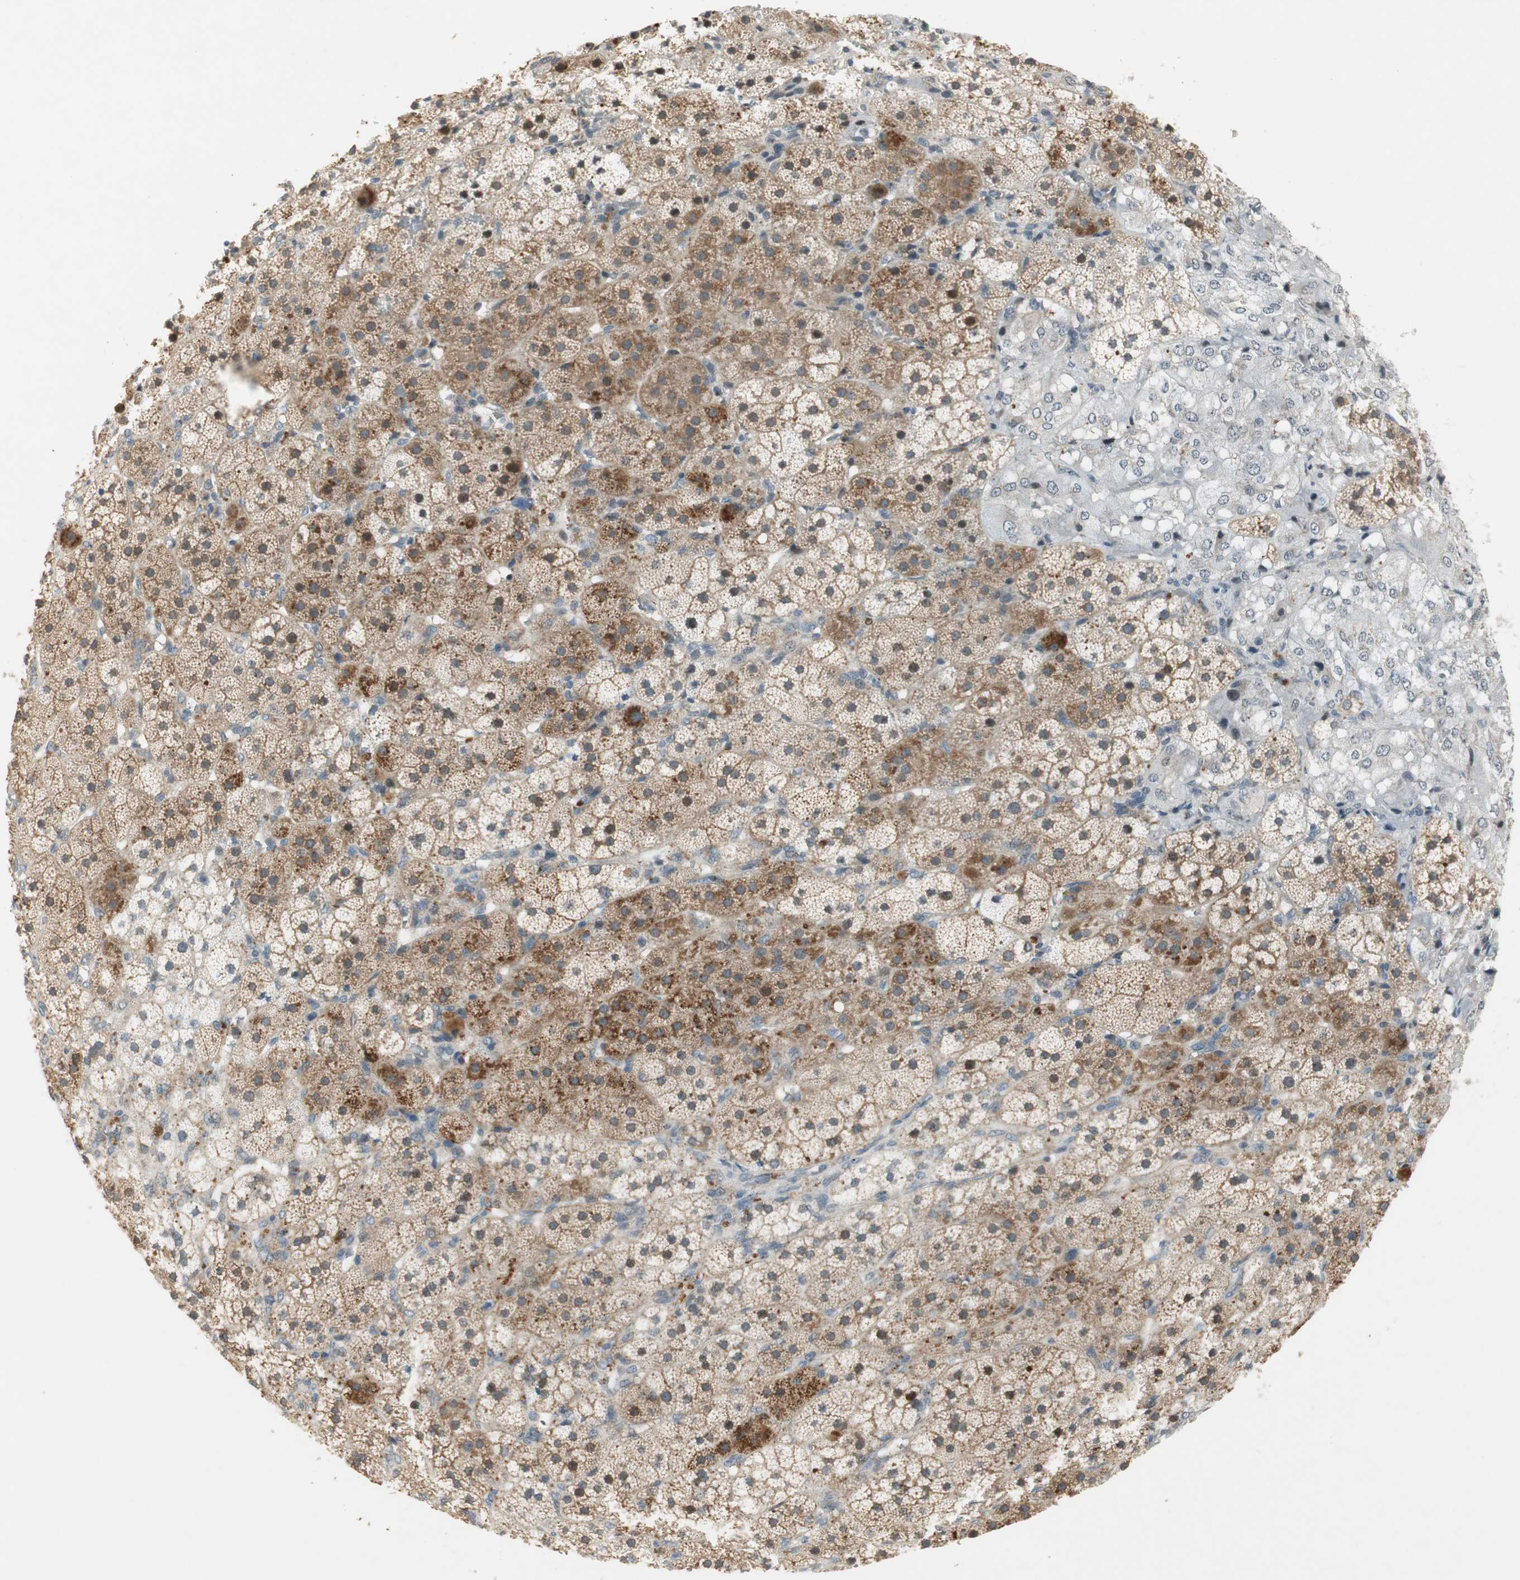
{"staining": {"intensity": "strong", "quantity": "25%-75%", "location": "cytoplasmic/membranous,nuclear"}, "tissue": "adrenal gland", "cell_type": "Glandular cells", "image_type": "normal", "snomed": [{"axis": "morphology", "description": "Normal tissue, NOS"}, {"axis": "topography", "description": "Adrenal gland"}], "caption": "Glandular cells exhibit high levels of strong cytoplasmic/membranous,nuclear expression in approximately 25%-75% of cells in unremarkable human adrenal gland. The protein of interest is stained brown, and the nuclei are stained in blue (DAB IHC with brightfield microscopy, high magnification).", "gene": "USP2", "patient": {"sex": "female", "age": 44}}